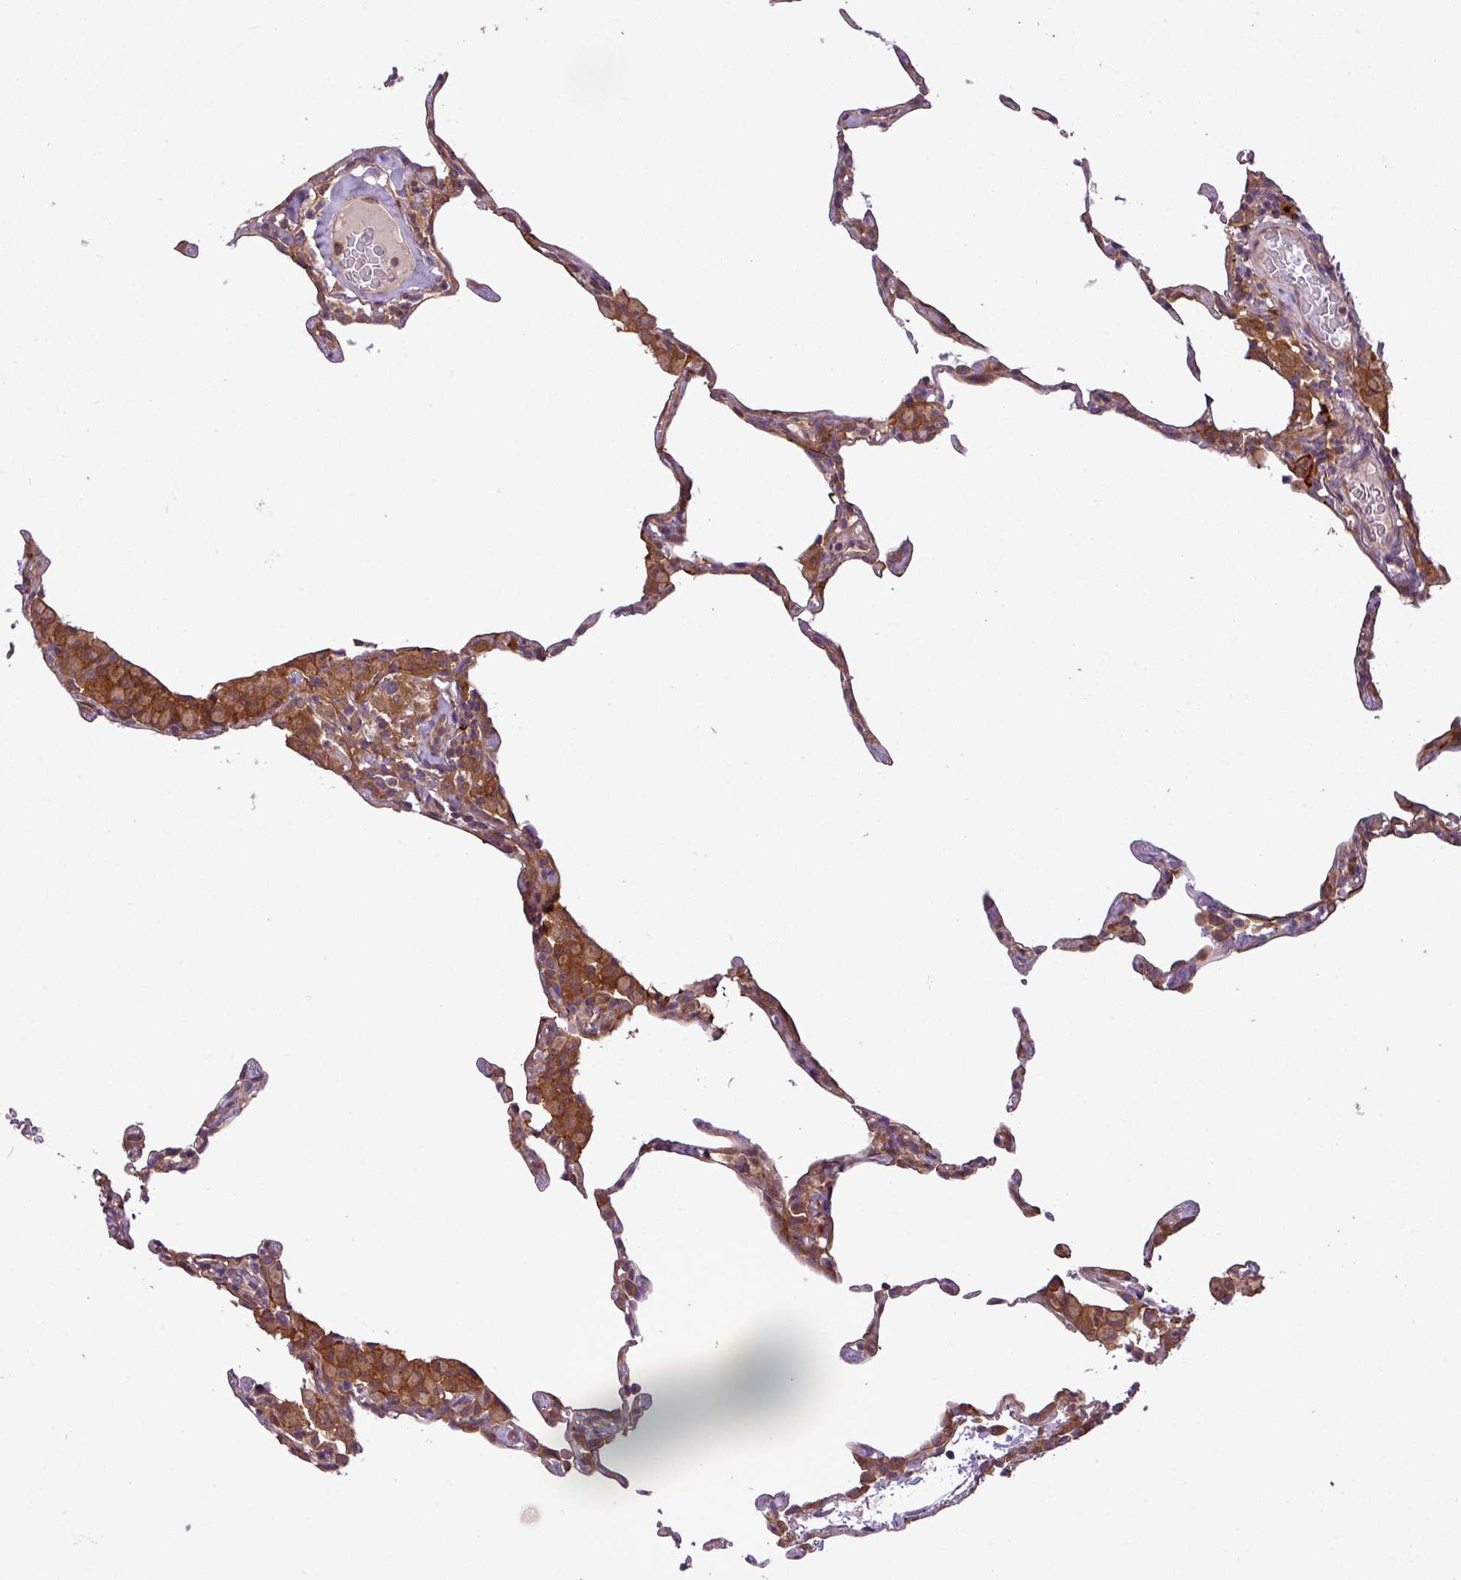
{"staining": {"intensity": "moderate", "quantity": "<25%", "location": "cytoplasmic/membranous"}, "tissue": "lung", "cell_type": "Alveolar cells", "image_type": "normal", "snomed": [{"axis": "morphology", "description": "Normal tissue, NOS"}, {"axis": "topography", "description": "Lung"}], "caption": "A brown stain shows moderate cytoplasmic/membranous expression of a protein in alveolar cells of benign human lung.", "gene": "SIRPB2", "patient": {"sex": "female", "age": 57}}